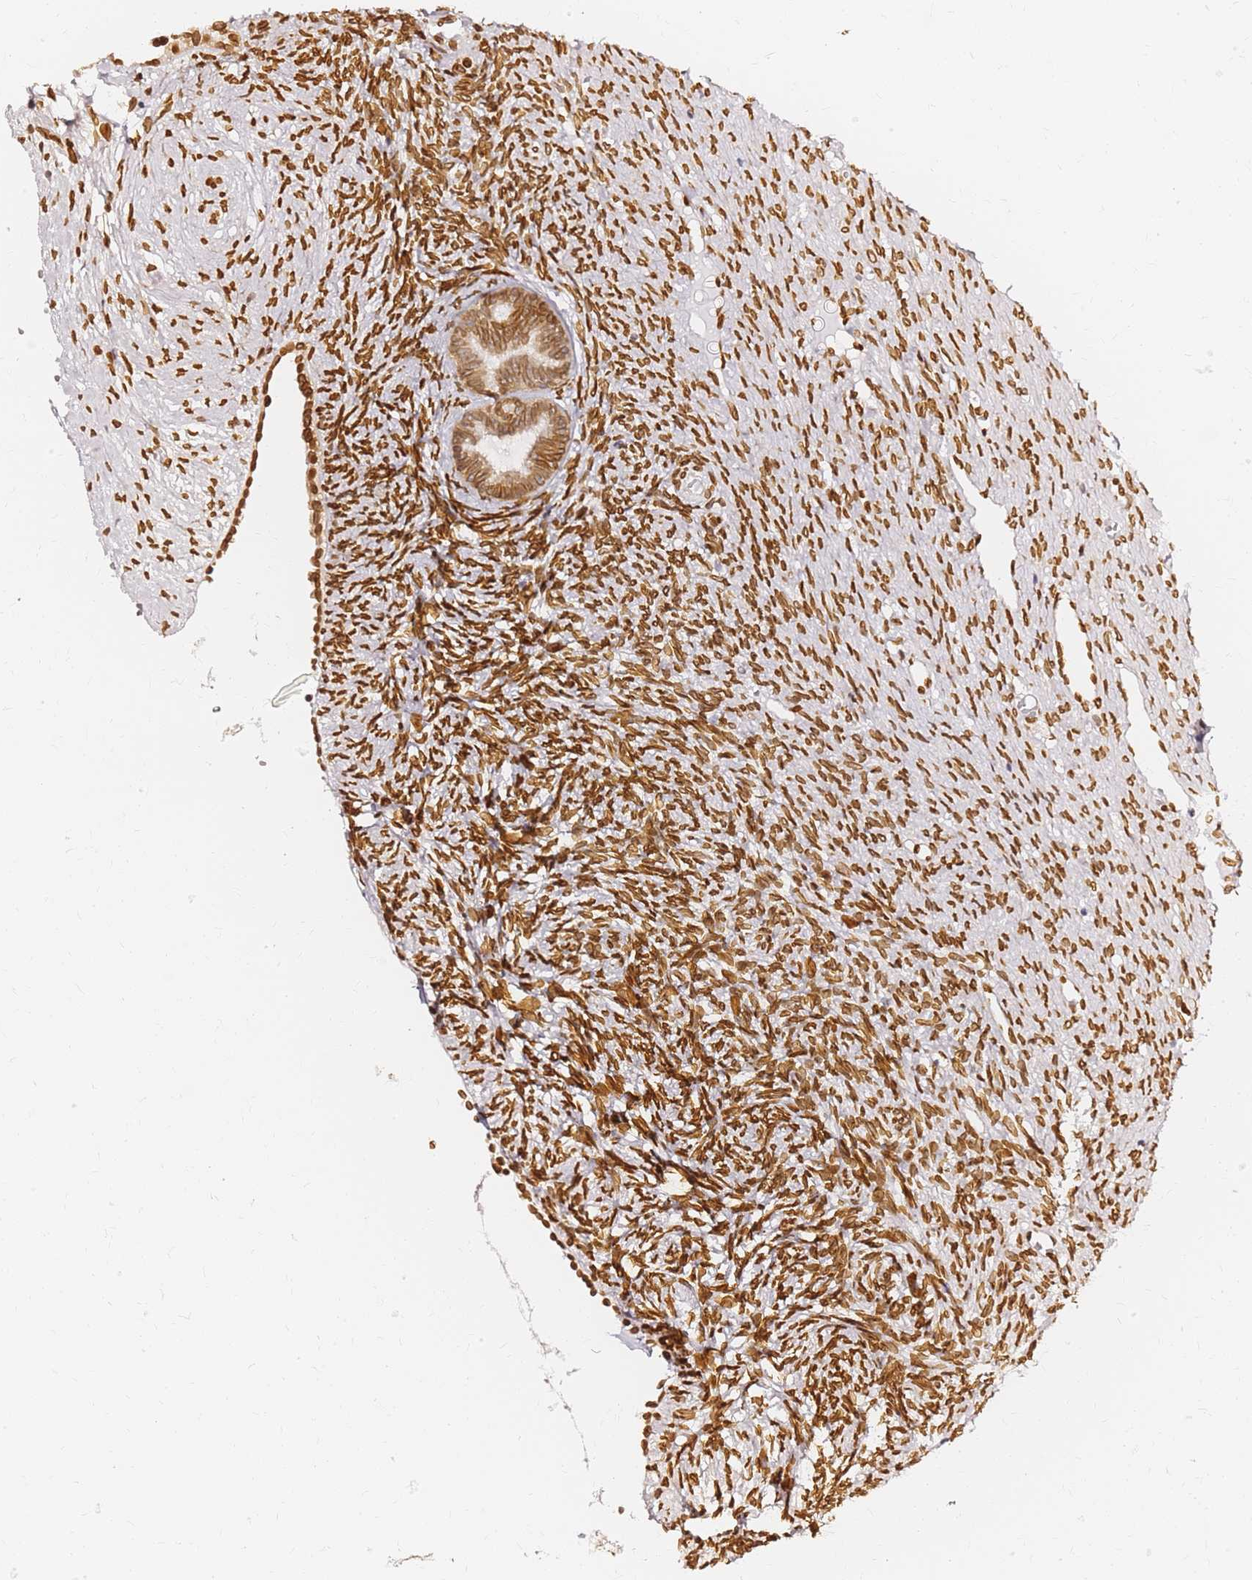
{"staining": {"intensity": "moderate", "quantity": ">75%", "location": "cytoplasmic/membranous,nuclear"}, "tissue": "ovary", "cell_type": "Follicle cells", "image_type": "normal", "snomed": [{"axis": "morphology", "description": "Normal tissue, NOS"}, {"axis": "topography", "description": "Ovary"}], "caption": "The micrograph exhibits staining of benign ovary, revealing moderate cytoplasmic/membranous,nuclear protein expression (brown color) within follicle cells. (Stains: DAB in brown, nuclei in blue, Microscopy: brightfield microscopy at high magnification).", "gene": "C6orf141", "patient": {"sex": "female", "age": 51}}